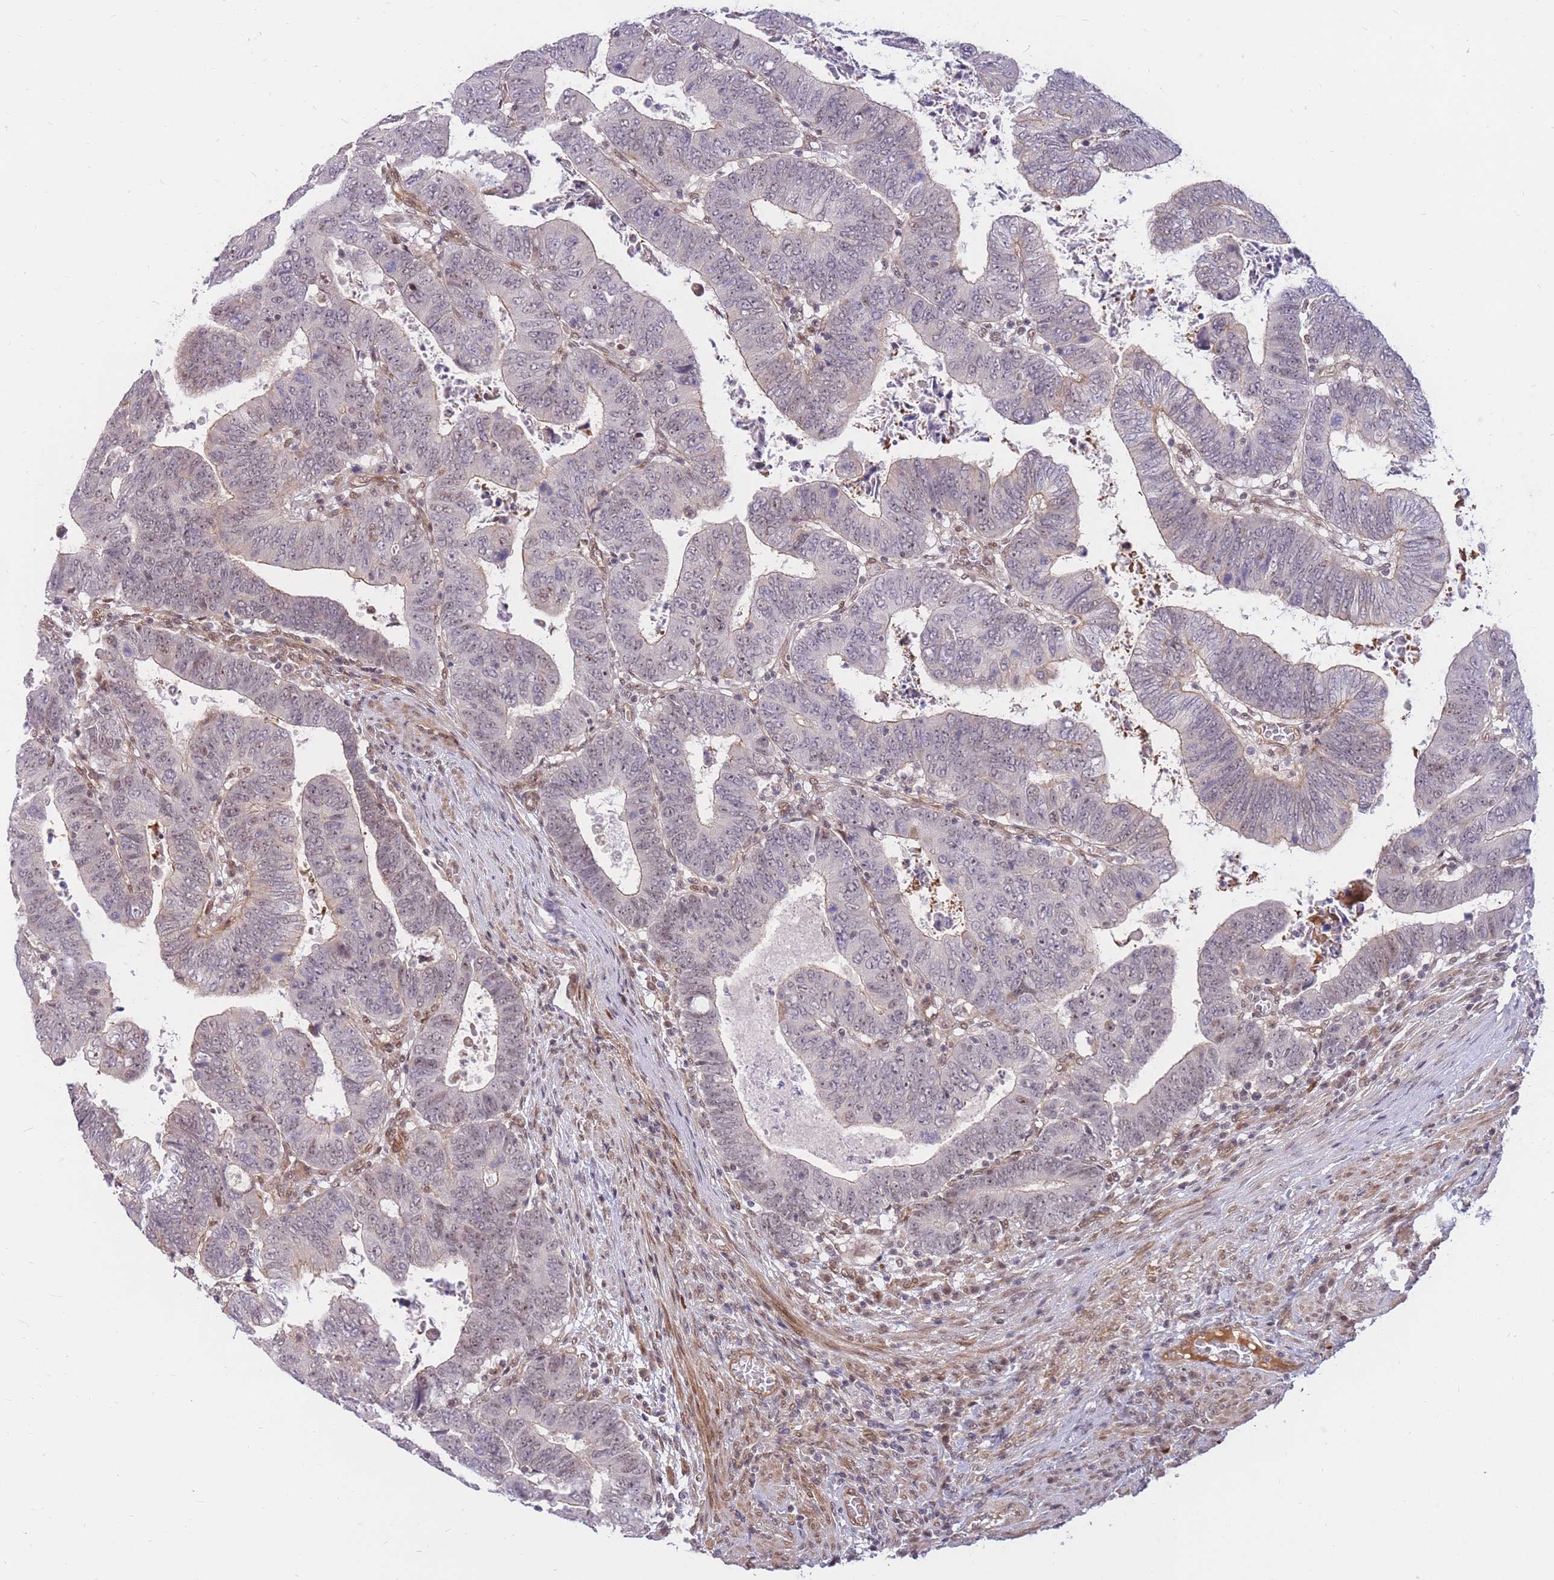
{"staining": {"intensity": "weak", "quantity": "25%-75%", "location": "nuclear"}, "tissue": "colorectal cancer", "cell_type": "Tumor cells", "image_type": "cancer", "snomed": [{"axis": "morphology", "description": "Normal tissue, NOS"}, {"axis": "morphology", "description": "Adenocarcinoma, NOS"}, {"axis": "topography", "description": "Rectum"}], "caption": "An image showing weak nuclear expression in about 25%-75% of tumor cells in adenocarcinoma (colorectal), as visualized by brown immunohistochemical staining.", "gene": "ERICH6B", "patient": {"sex": "female", "age": 65}}